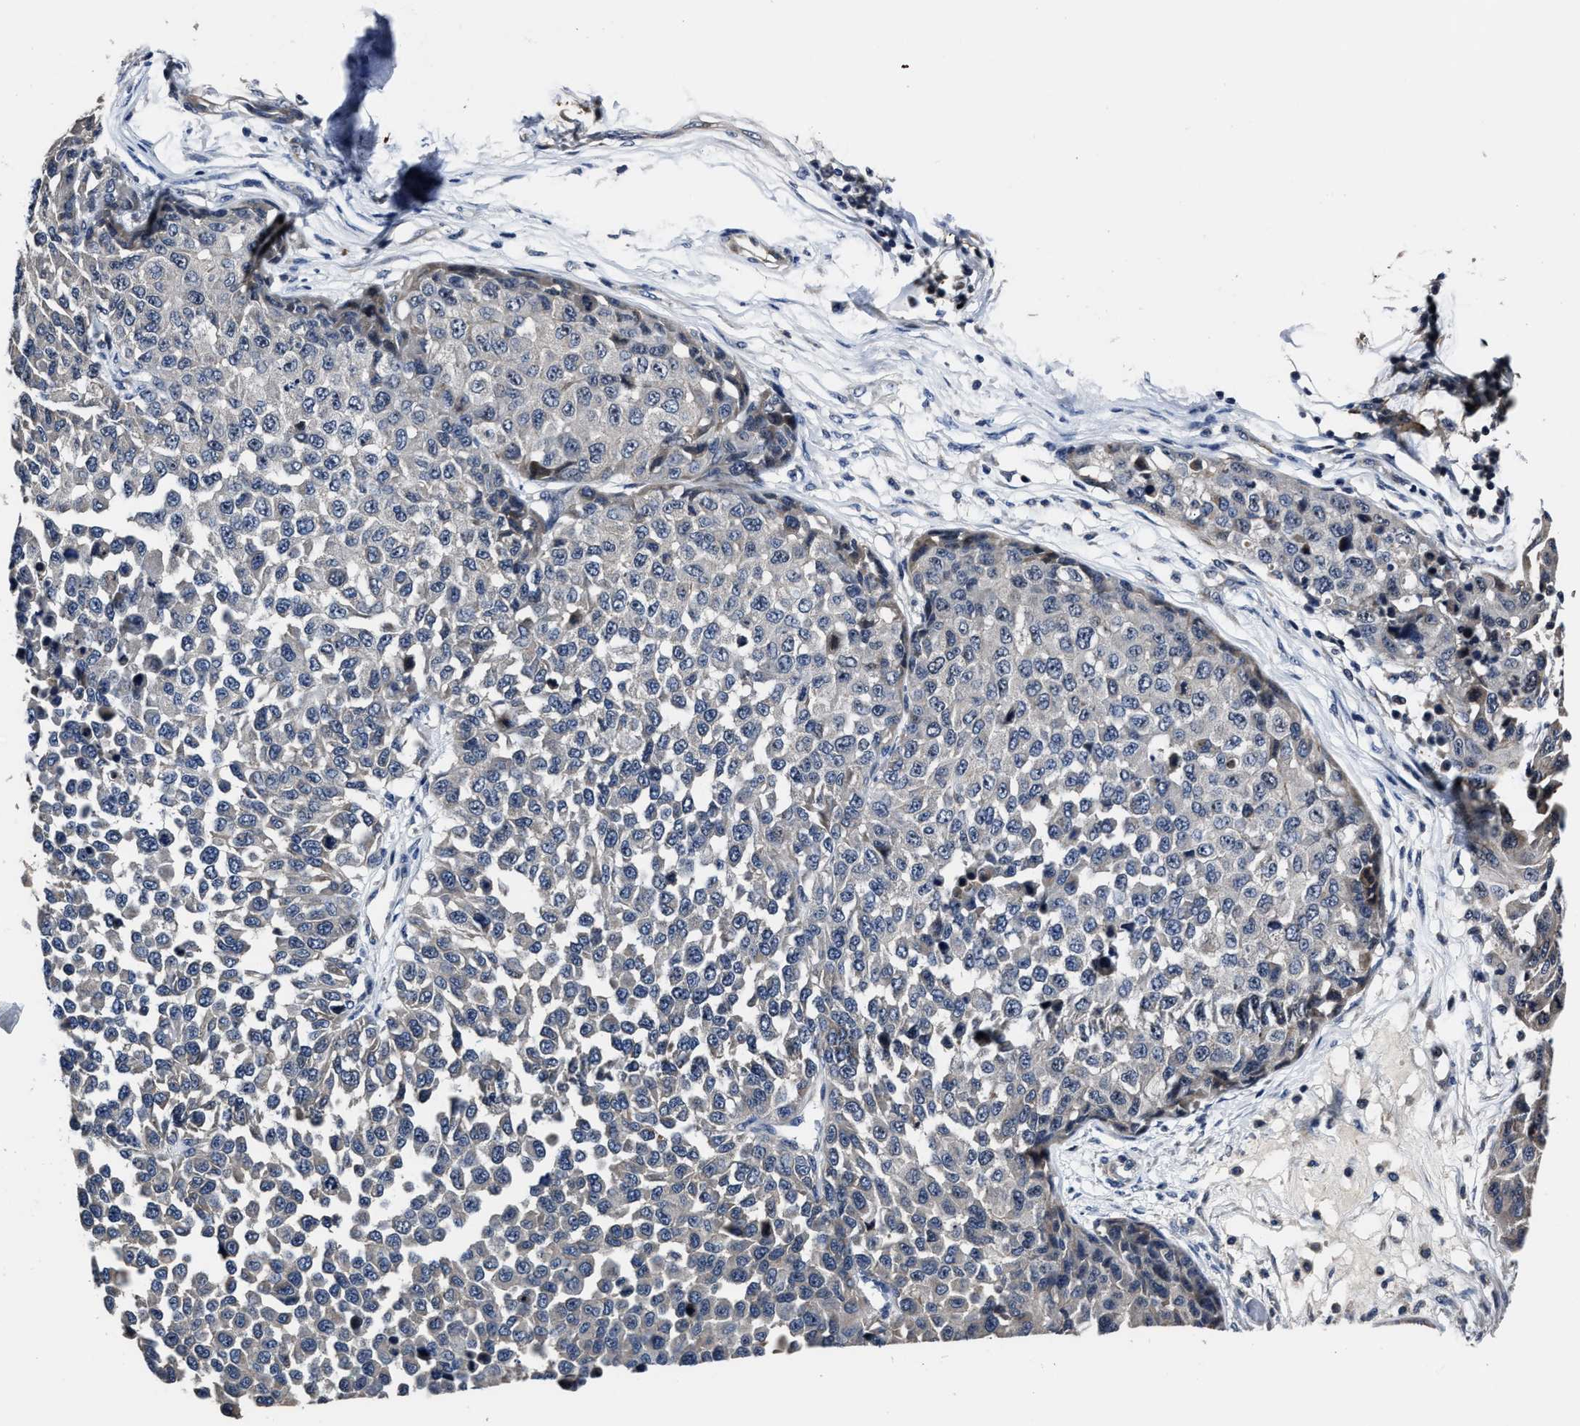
{"staining": {"intensity": "negative", "quantity": "none", "location": "none"}, "tissue": "melanoma", "cell_type": "Tumor cells", "image_type": "cancer", "snomed": [{"axis": "morphology", "description": "Normal tissue, NOS"}, {"axis": "morphology", "description": "Malignant melanoma, NOS"}, {"axis": "topography", "description": "Skin"}], "caption": "High power microscopy photomicrograph of an immunohistochemistry (IHC) photomicrograph of malignant melanoma, revealing no significant expression in tumor cells.", "gene": "RSBN1L", "patient": {"sex": "male", "age": 62}}